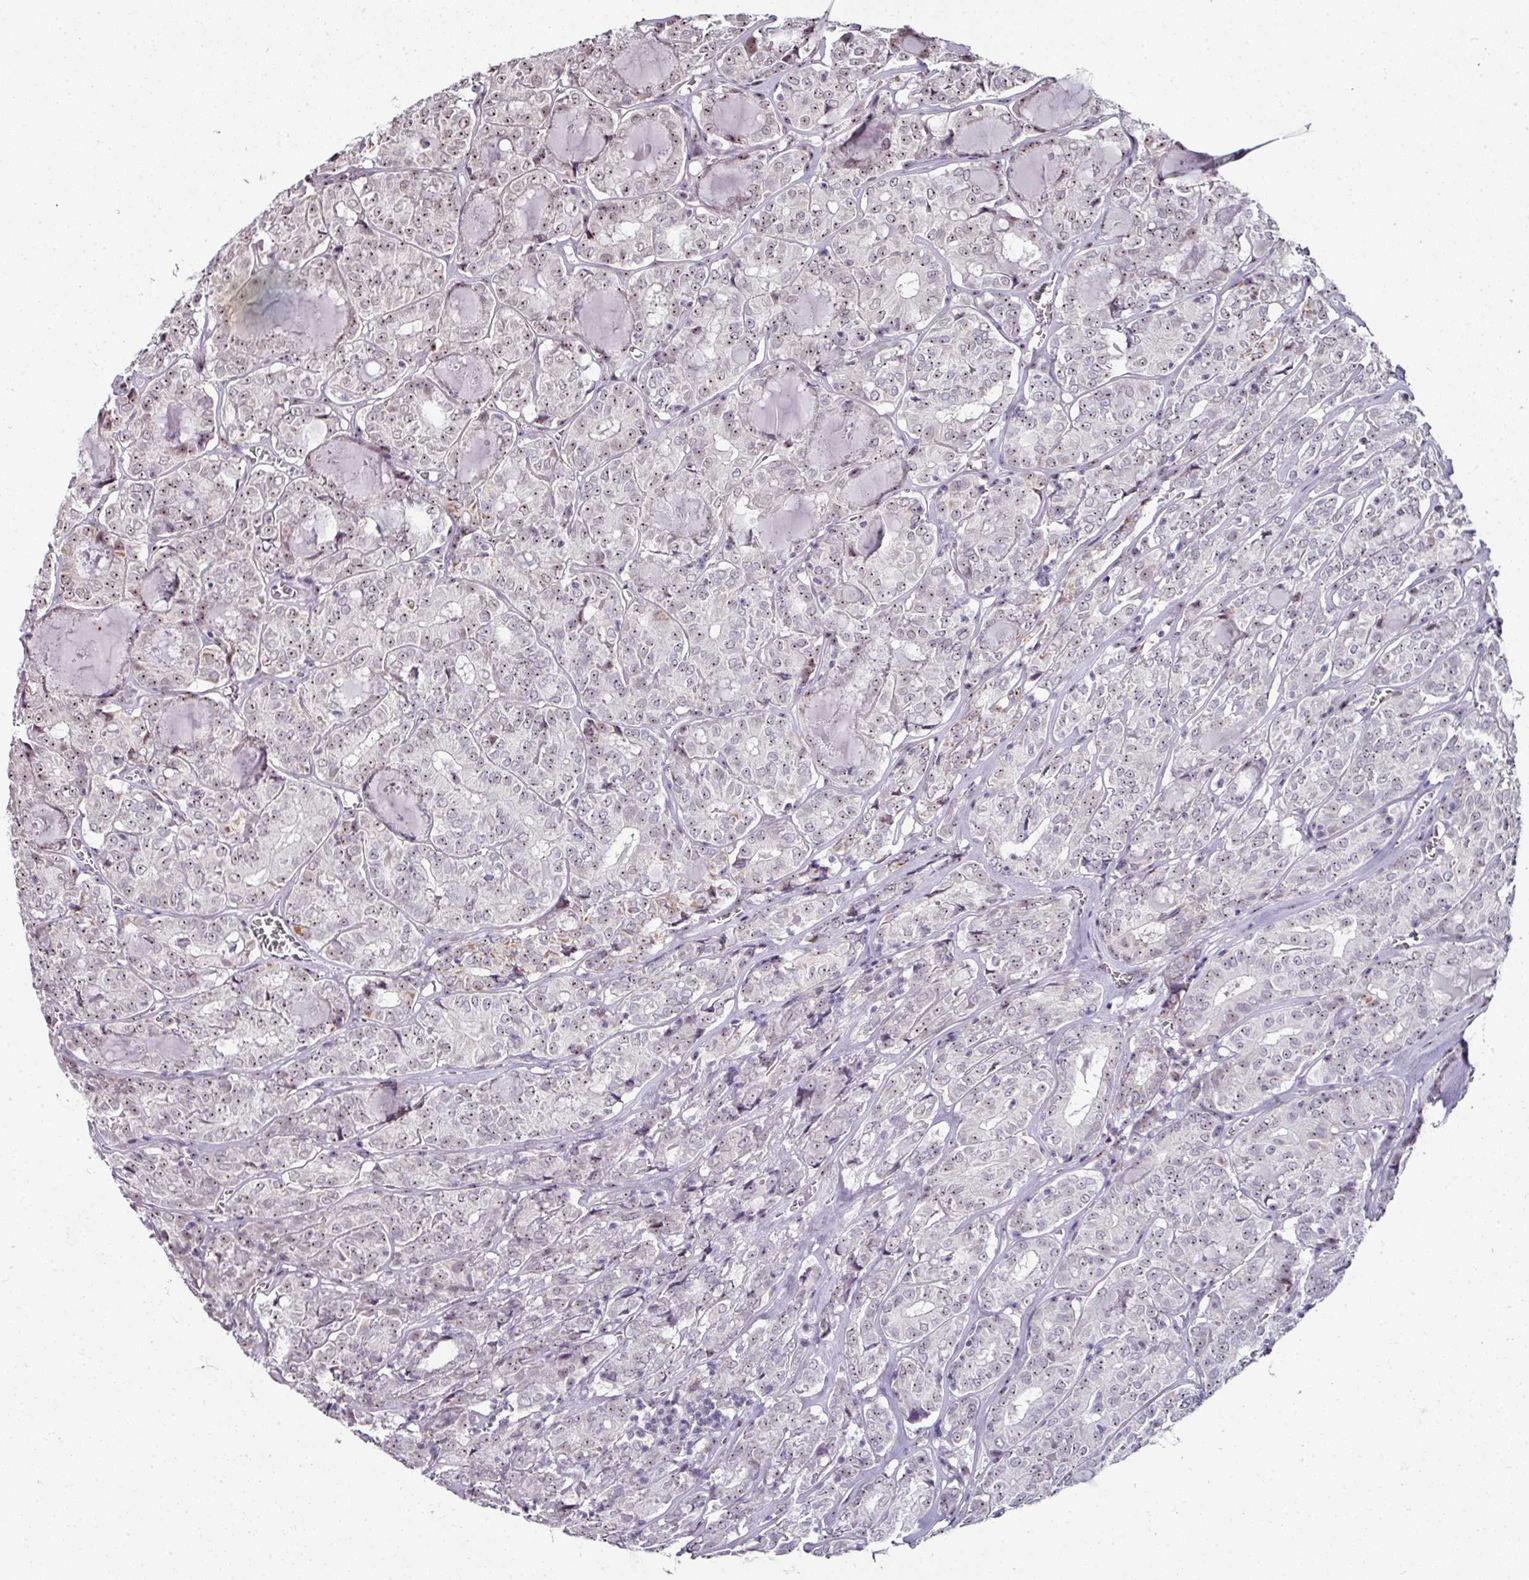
{"staining": {"intensity": "moderate", "quantity": "25%-75%", "location": "cytoplasmic/membranous,nuclear"}, "tissue": "thyroid cancer", "cell_type": "Tumor cells", "image_type": "cancer", "snomed": [{"axis": "morphology", "description": "Papillary adenocarcinoma, NOS"}, {"axis": "topography", "description": "Thyroid gland"}], "caption": "Brown immunohistochemical staining in human papillary adenocarcinoma (thyroid) displays moderate cytoplasmic/membranous and nuclear staining in approximately 25%-75% of tumor cells.", "gene": "NACC2", "patient": {"sex": "female", "age": 72}}